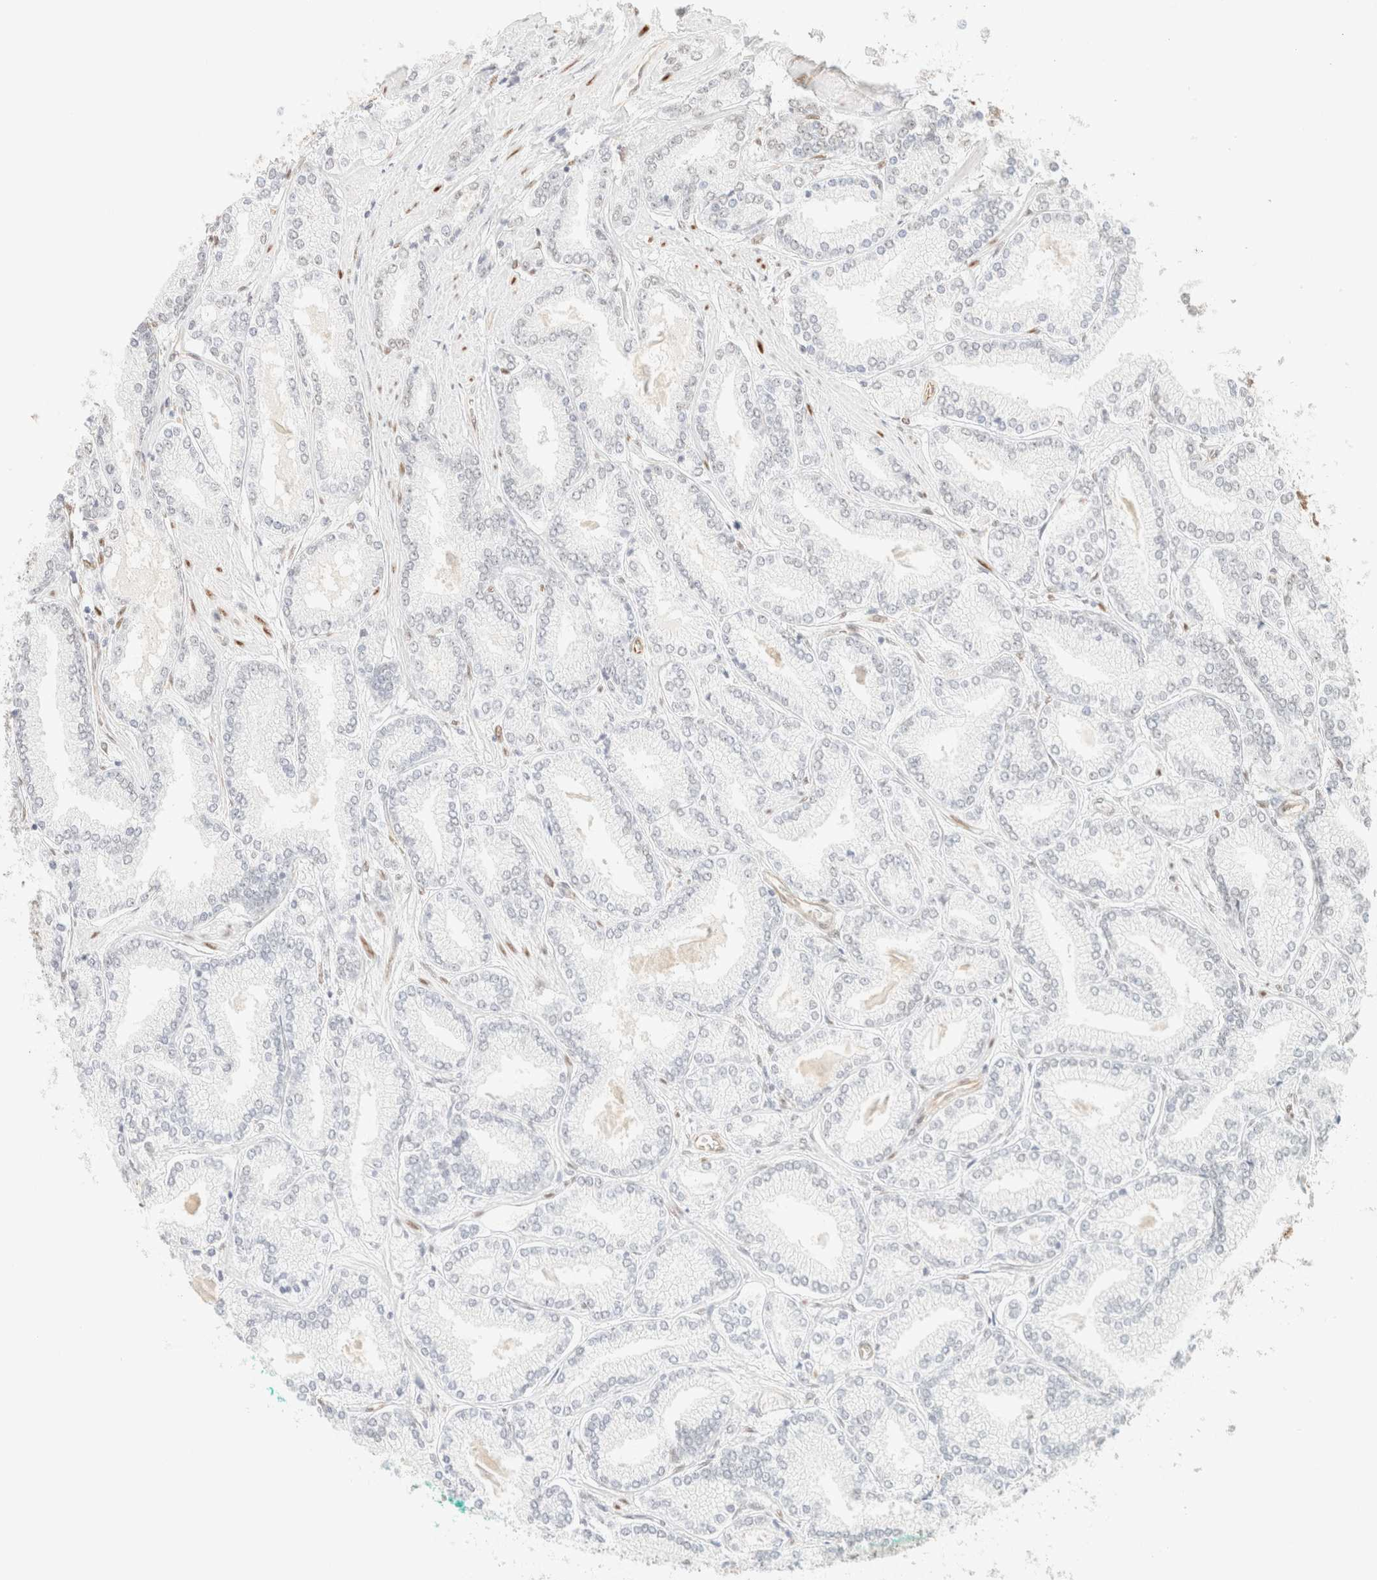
{"staining": {"intensity": "negative", "quantity": "none", "location": "none"}, "tissue": "prostate cancer", "cell_type": "Tumor cells", "image_type": "cancer", "snomed": [{"axis": "morphology", "description": "Adenocarcinoma, Low grade"}, {"axis": "topography", "description": "Prostate"}], "caption": "This is an IHC image of human prostate adenocarcinoma (low-grade). There is no positivity in tumor cells.", "gene": "ZSCAN18", "patient": {"sex": "male", "age": 62}}